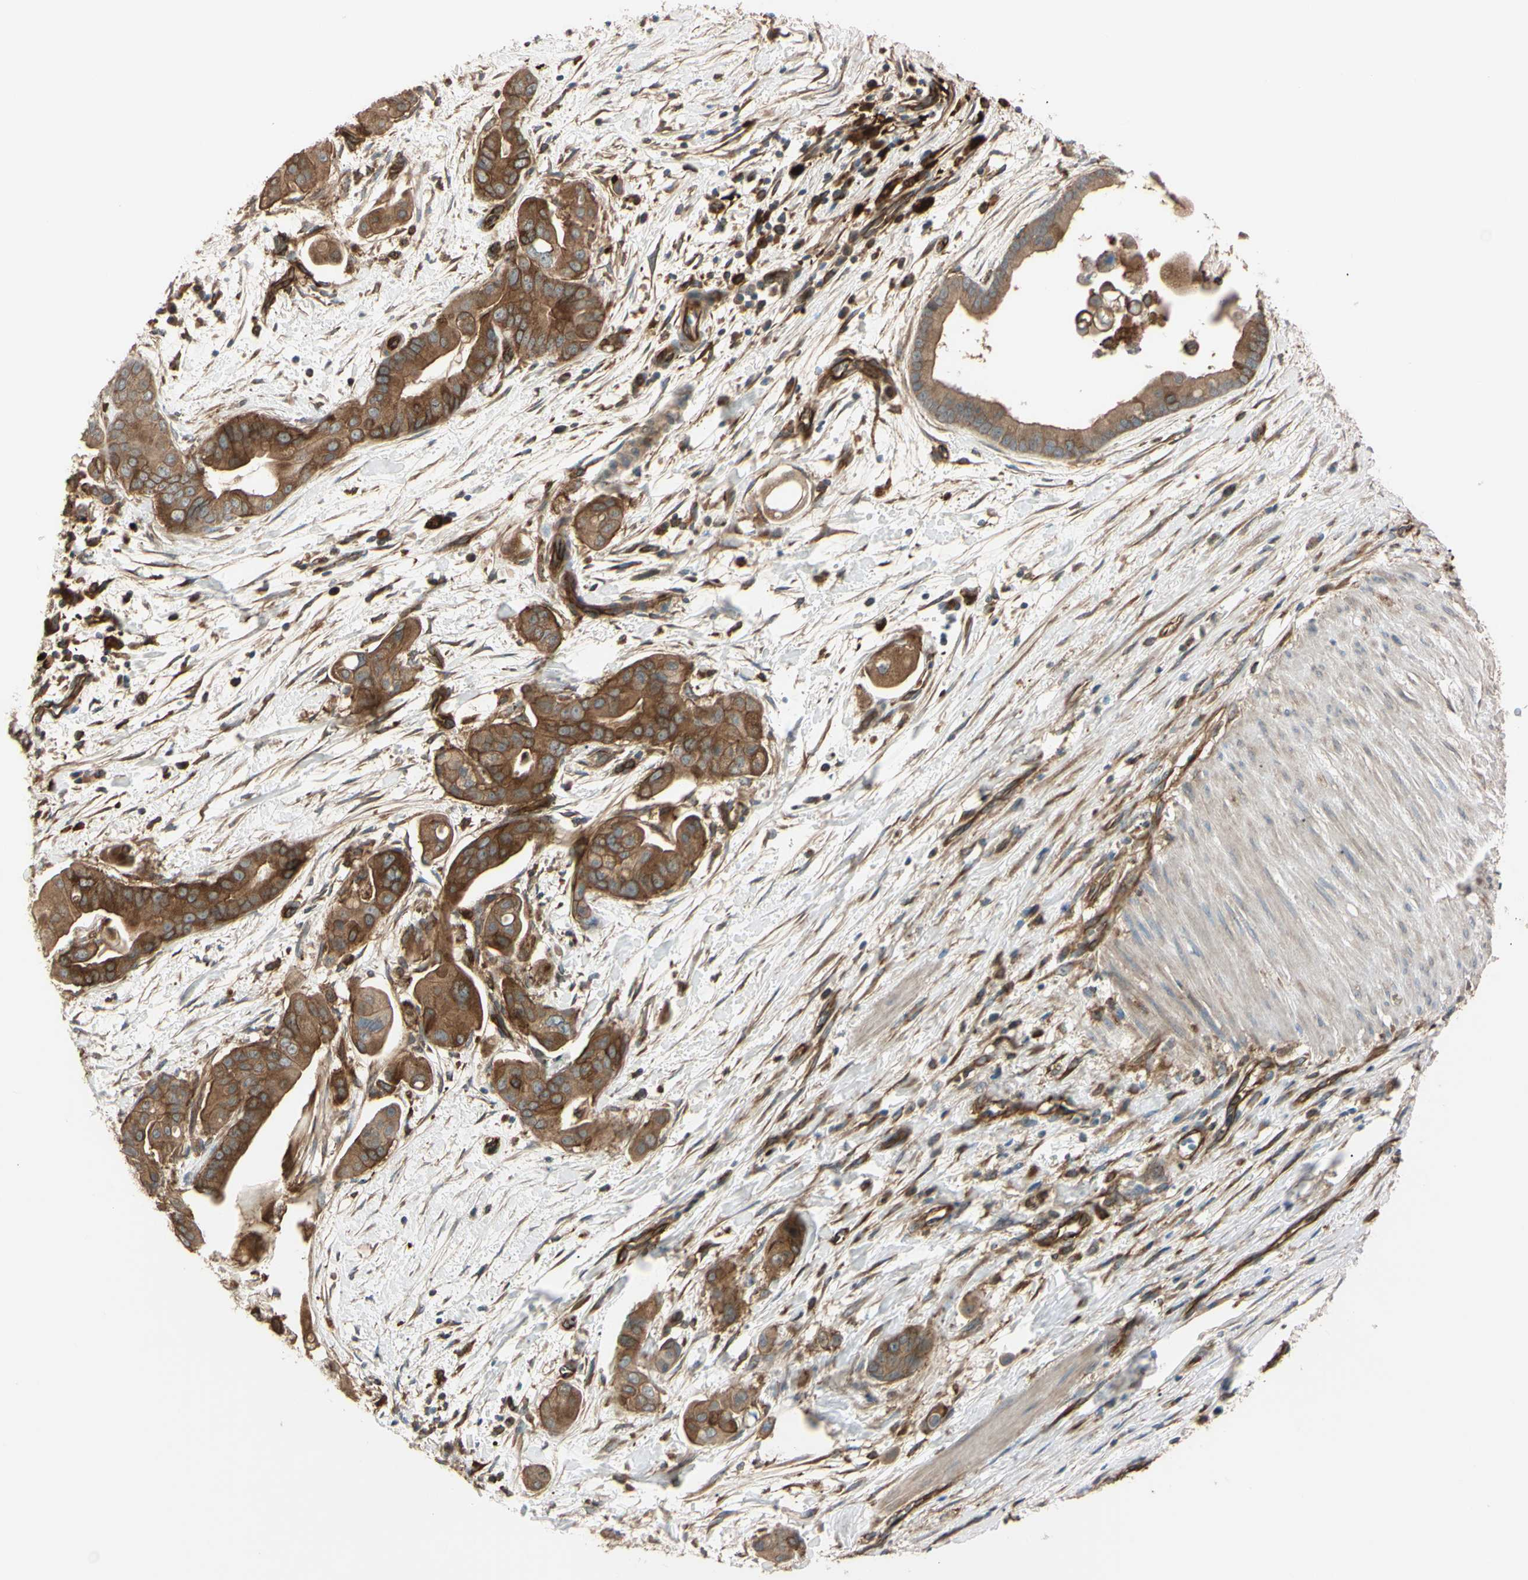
{"staining": {"intensity": "strong", "quantity": ">75%", "location": "cytoplasmic/membranous"}, "tissue": "pancreatic cancer", "cell_type": "Tumor cells", "image_type": "cancer", "snomed": [{"axis": "morphology", "description": "Adenocarcinoma, NOS"}, {"axis": "topography", "description": "Pancreas"}], "caption": "IHC photomicrograph of human pancreatic cancer stained for a protein (brown), which displays high levels of strong cytoplasmic/membranous positivity in about >75% of tumor cells.", "gene": "PTPN12", "patient": {"sex": "female", "age": 75}}